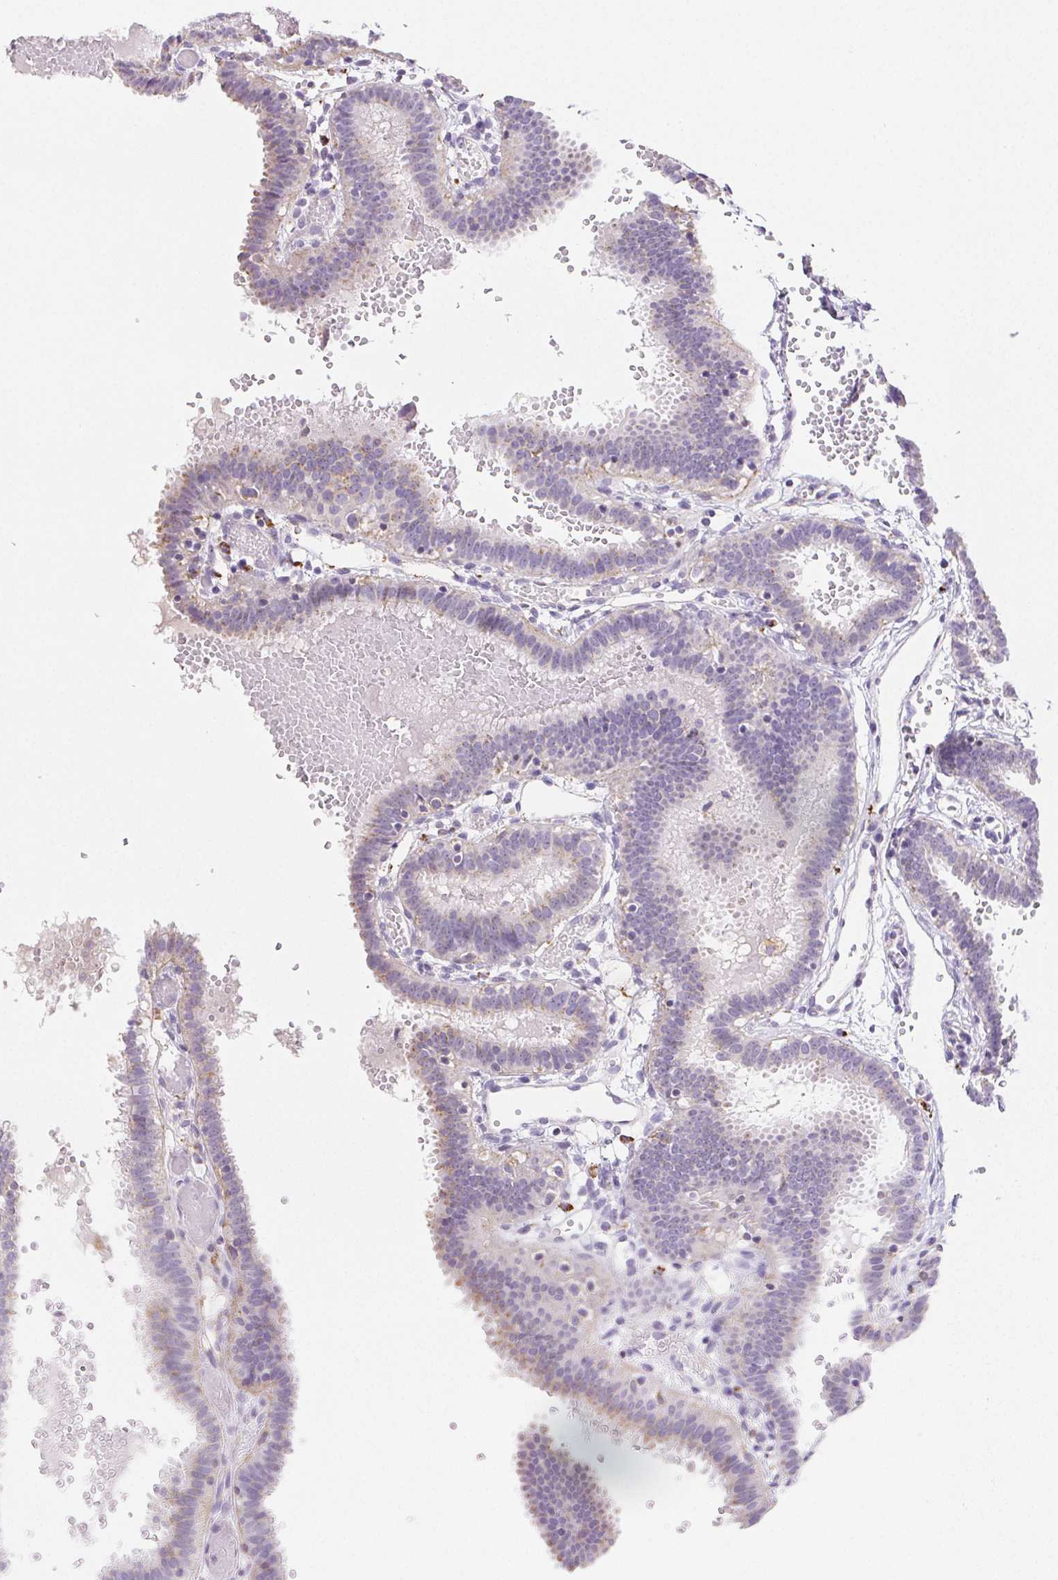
{"staining": {"intensity": "weak", "quantity": "<25%", "location": "cytoplasmic/membranous"}, "tissue": "fallopian tube", "cell_type": "Glandular cells", "image_type": "normal", "snomed": [{"axis": "morphology", "description": "Normal tissue, NOS"}, {"axis": "topography", "description": "Fallopian tube"}], "caption": "An immunohistochemistry (IHC) photomicrograph of benign fallopian tube is shown. There is no staining in glandular cells of fallopian tube. (DAB immunohistochemistry with hematoxylin counter stain).", "gene": "LIPA", "patient": {"sex": "female", "age": 37}}